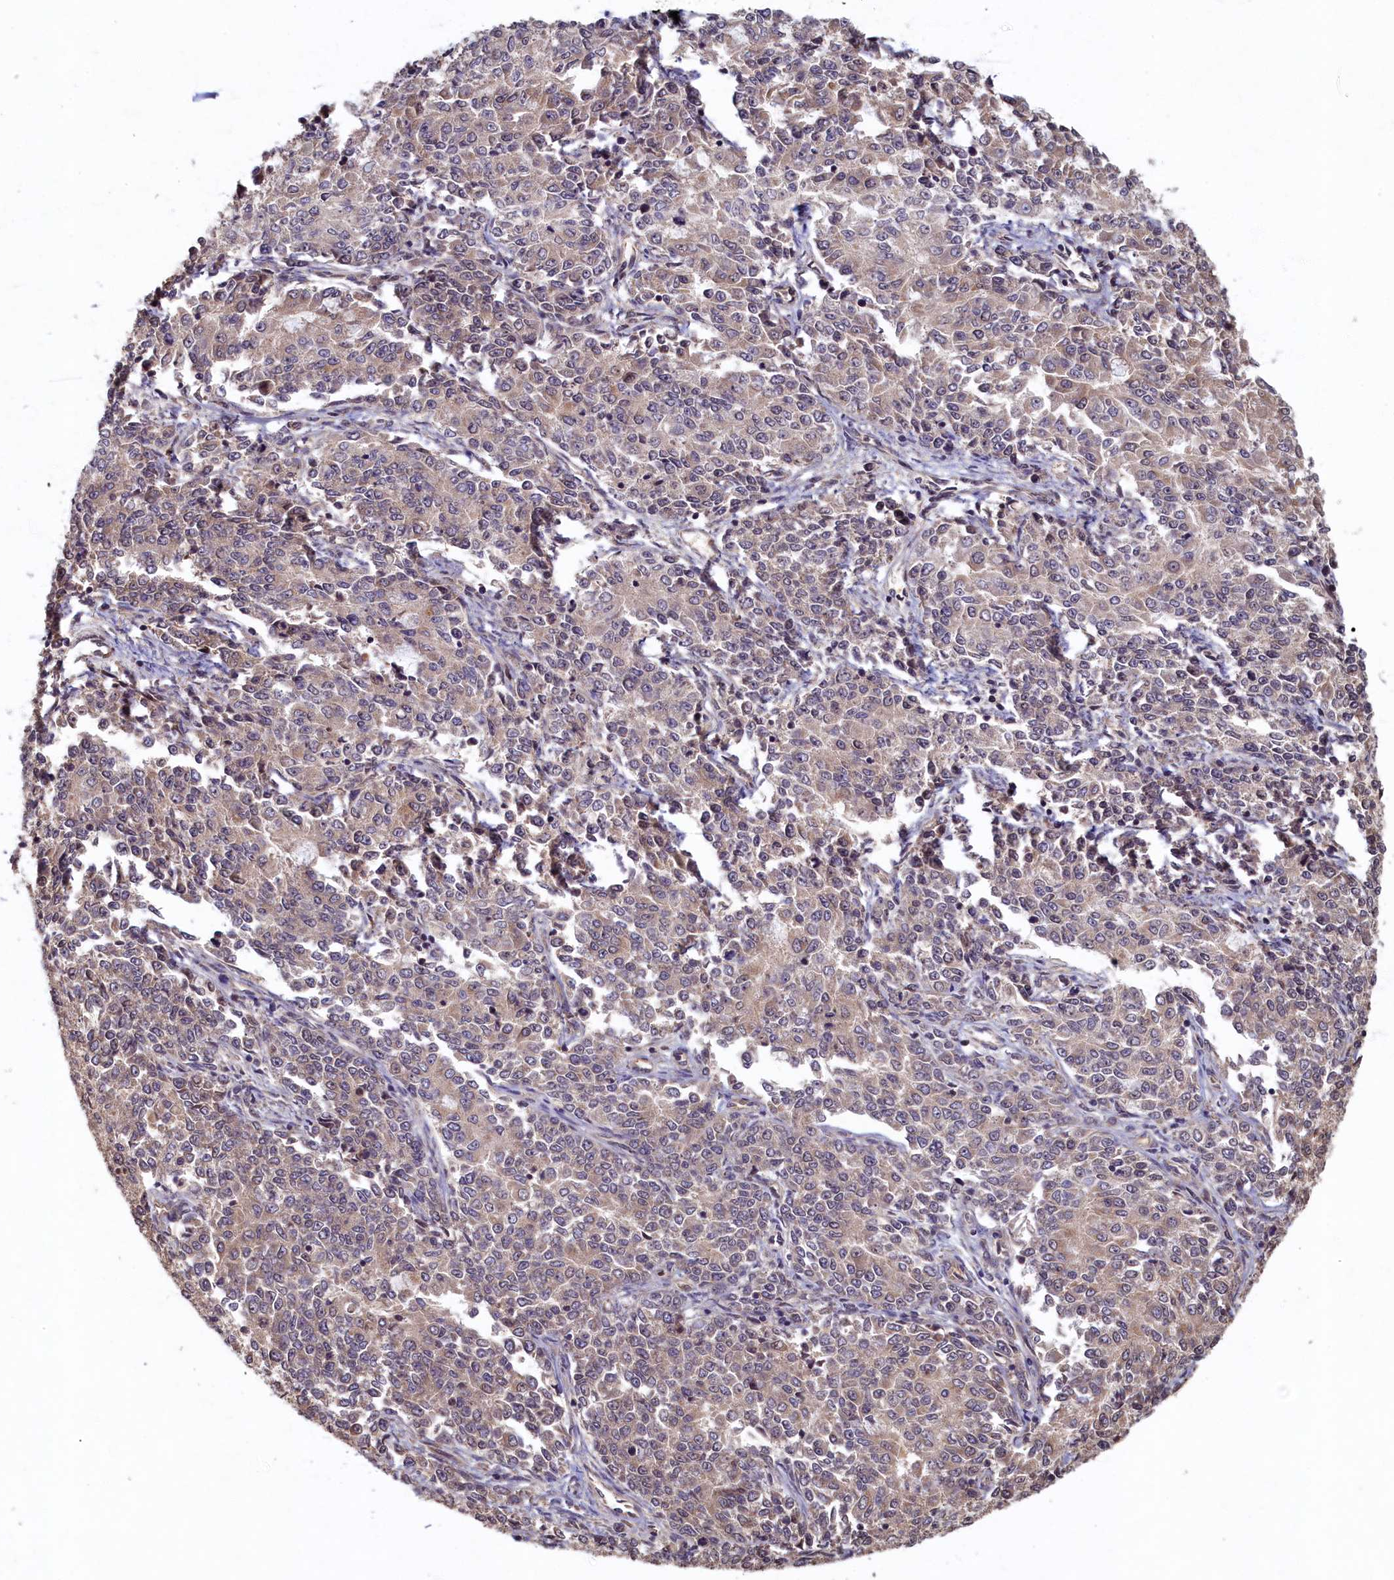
{"staining": {"intensity": "weak", "quantity": "<25%", "location": "cytoplasmic/membranous"}, "tissue": "endometrial cancer", "cell_type": "Tumor cells", "image_type": "cancer", "snomed": [{"axis": "morphology", "description": "Adenocarcinoma, NOS"}, {"axis": "topography", "description": "Endometrium"}], "caption": "A photomicrograph of human adenocarcinoma (endometrial) is negative for staining in tumor cells. (IHC, brightfield microscopy, high magnification).", "gene": "LCMT2", "patient": {"sex": "female", "age": 50}}